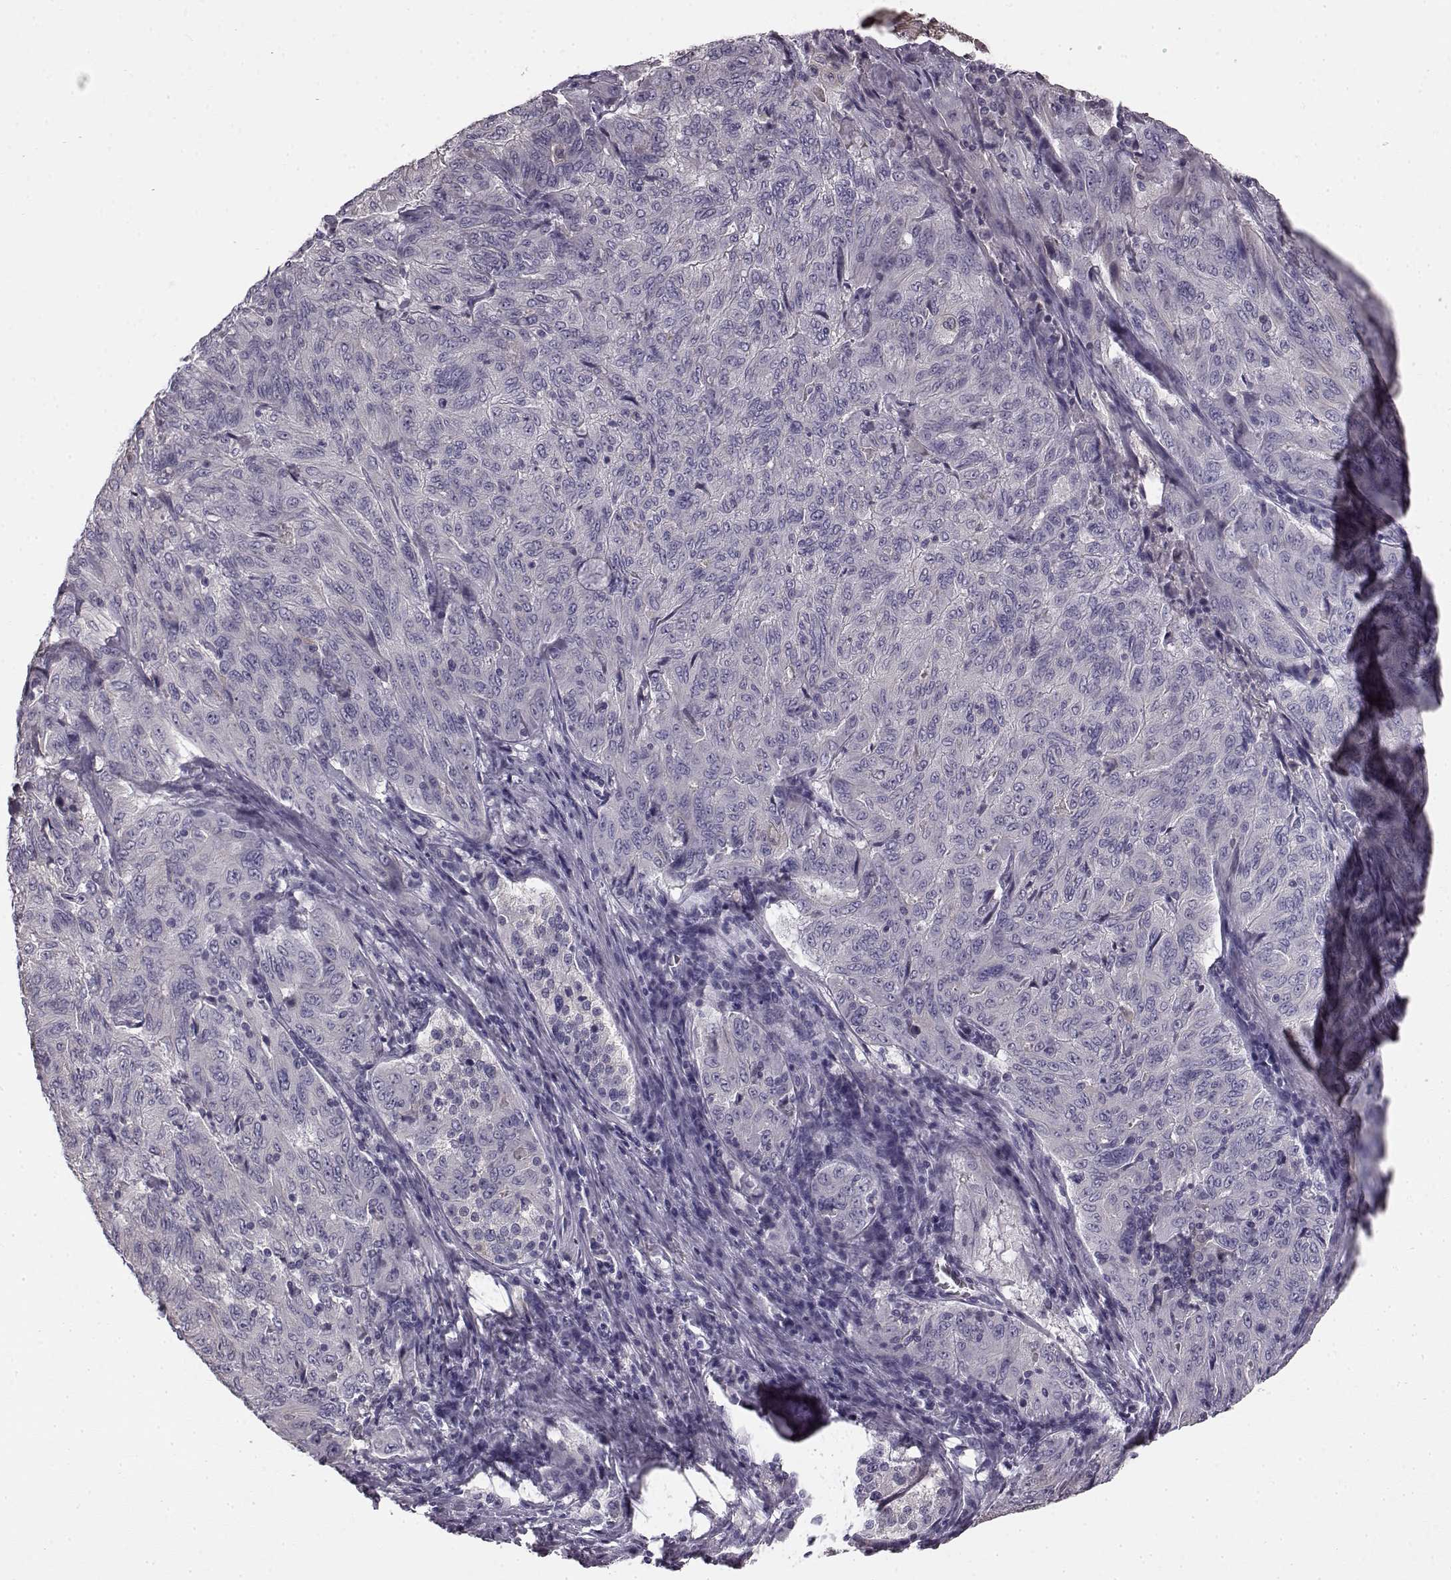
{"staining": {"intensity": "negative", "quantity": "none", "location": "none"}, "tissue": "pancreatic cancer", "cell_type": "Tumor cells", "image_type": "cancer", "snomed": [{"axis": "morphology", "description": "Adenocarcinoma, NOS"}, {"axis": "topography", "description": "Pancreas"}], "caption": "Tumor cells are negative for protein expression in human adenocarcinoma (pancreatic).", "gene": "KRT85", "patient": {"sex": "male", "age": 63}}